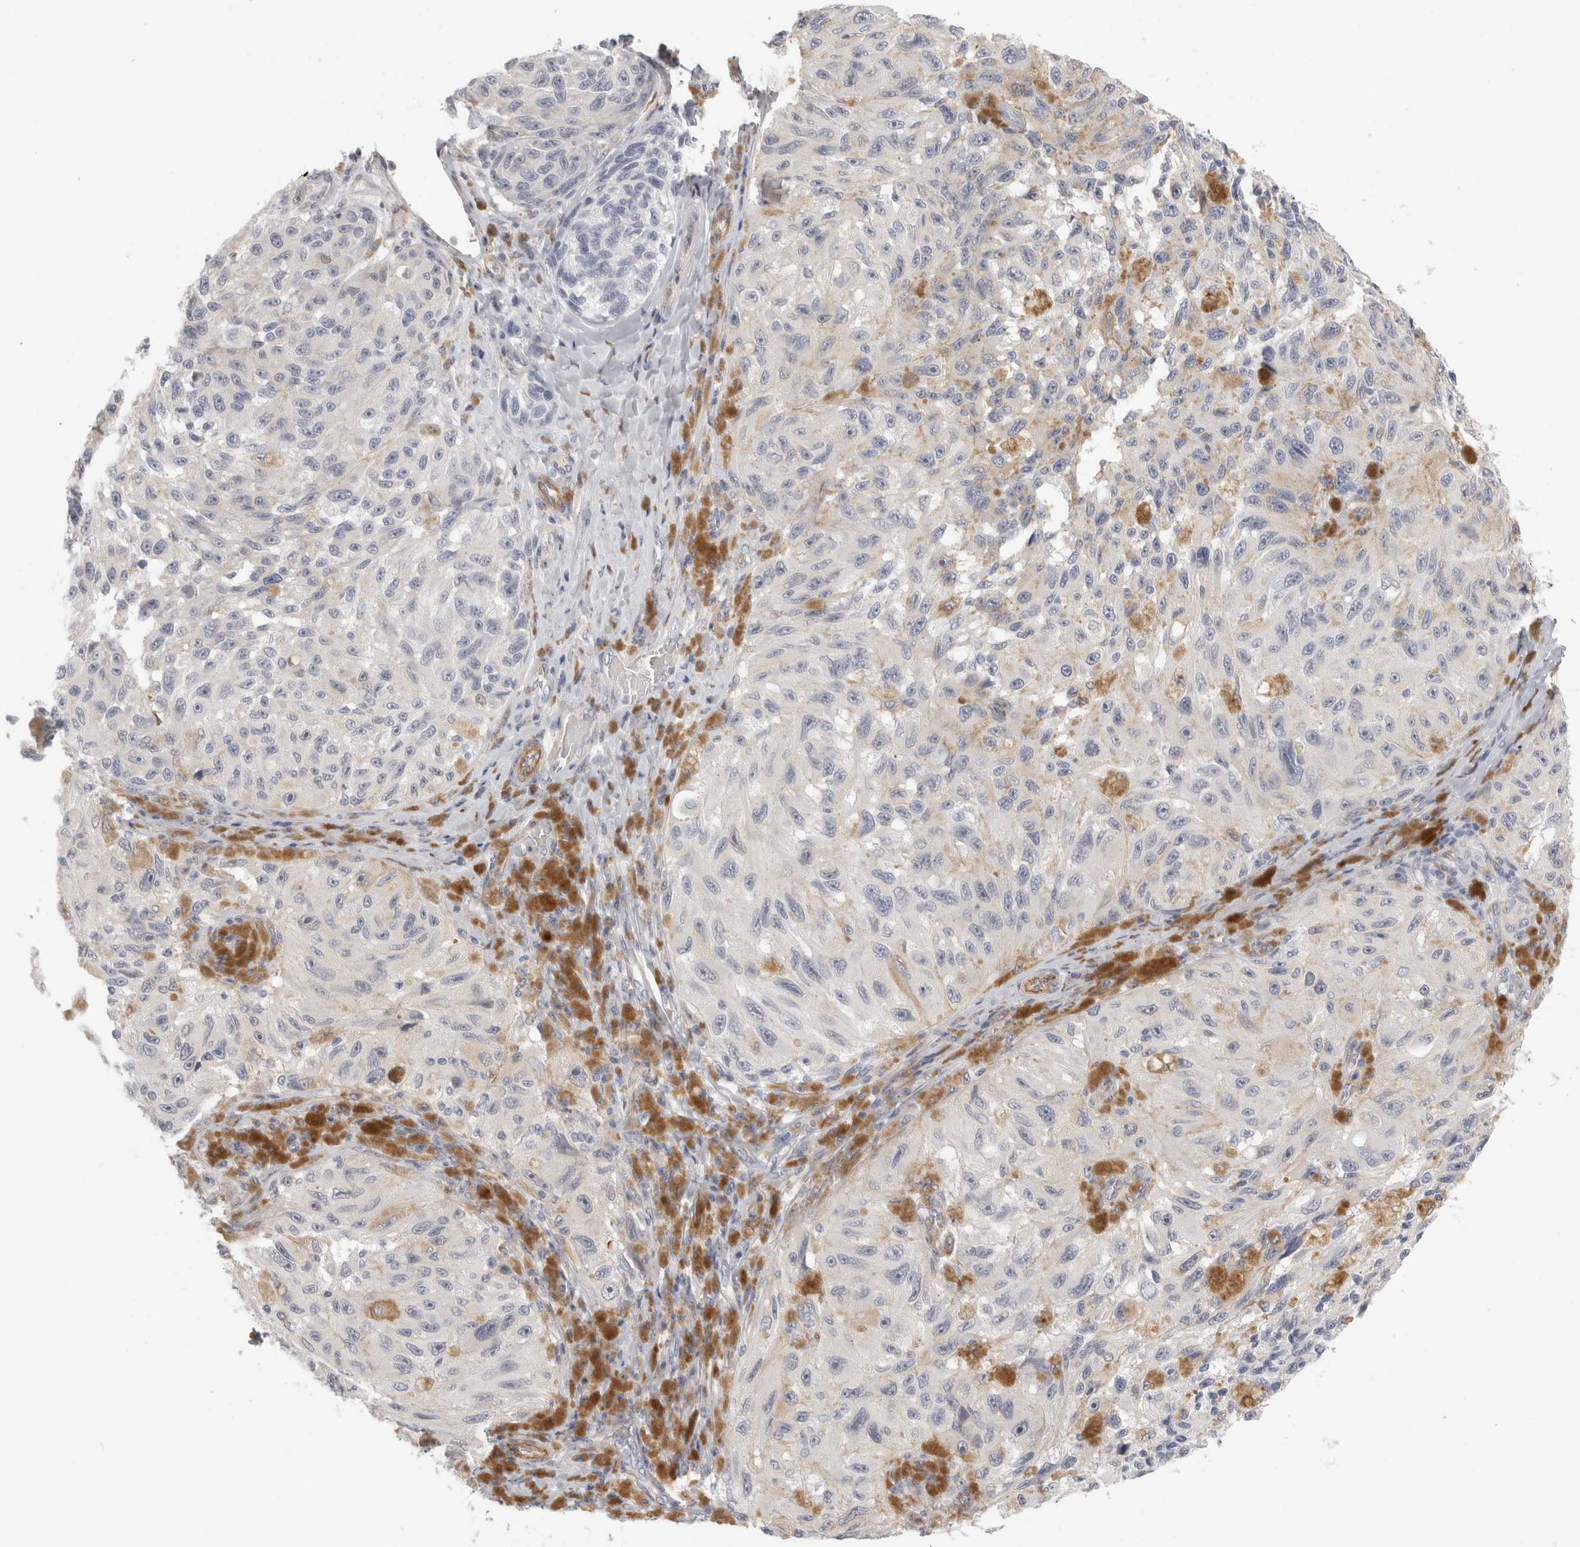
{"staining": {"intensity": "negative", "quantity": "none", "location": "none"}, "tissue": "melanoma", "cell_type": "Tumor cells", "image_type": "cancer", "snomed": [{"axis": "morphology", "description": "Malignant melanoma, NOS"}, {"axis": "topography", "description": "Skin"}], "caption": "Micrograph shows no significant protein positivity in tumor cells of malignant melanoma.", "gene": "FBLIM1", "patient": {"sex": "female", "age": 73}}